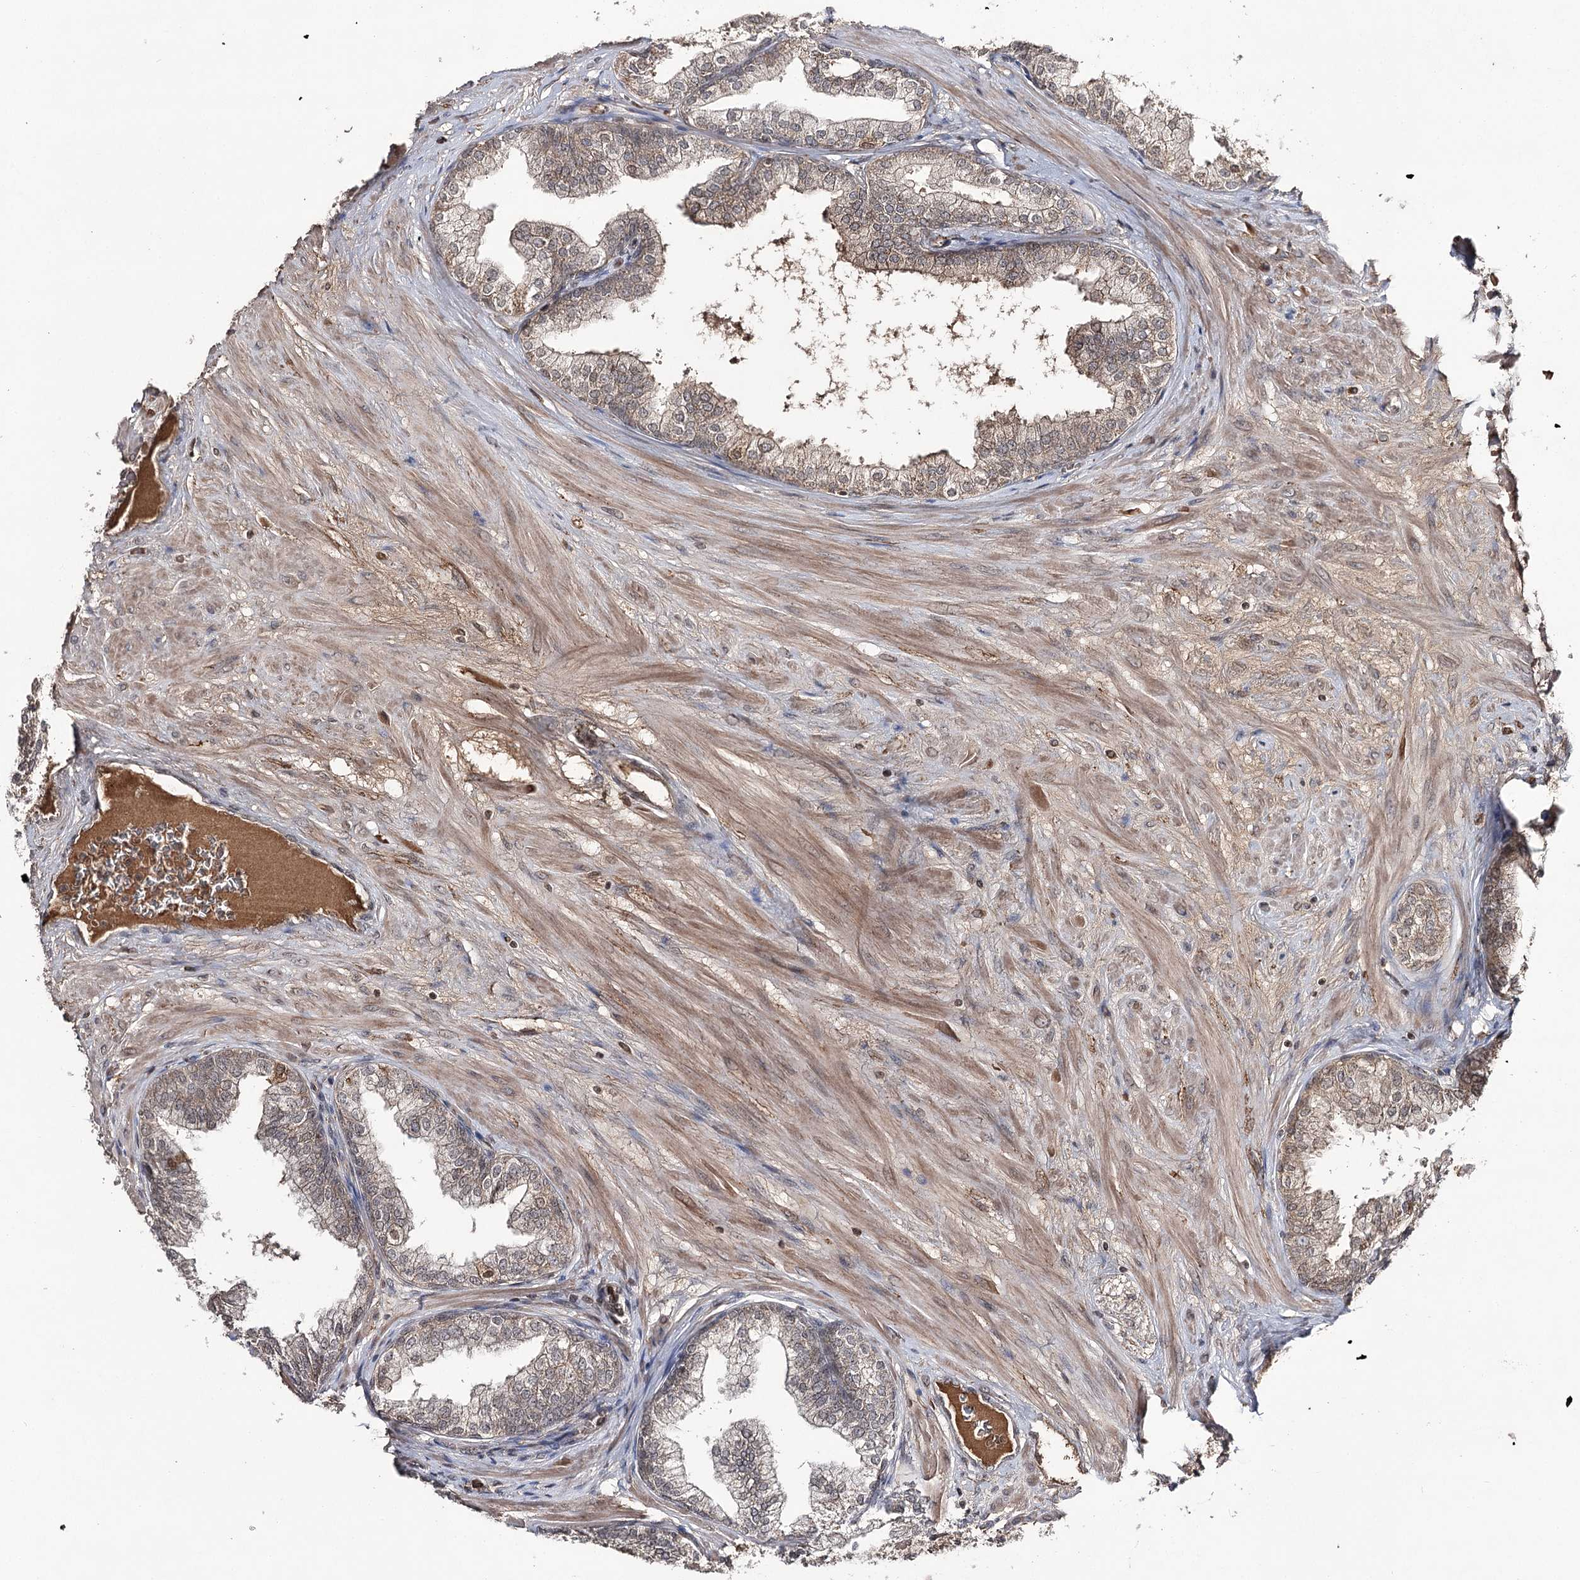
{"staining": {"intensity": "moderate", "quantity": "25%-75%", "location": "cytoplasmic/membranous"}, "tissue": "prostate", "cell_type": "Glandular cells", "image_type": "normal", "snomed": [{"axis": "morphology", "description": "Normal tissue, NOS"}, {"axis": "topography", "description": "Prostate"}], "caption": "IHC (DAB (3,3'-diaminobenzidine)) staining of unremarkable human prostate shows moderate cytoplasmic/membranous protein staining in about 25%-75% of glandular cells.", "gene": "SYNGR3", "patient": {"sex": "male", "age": 60}}